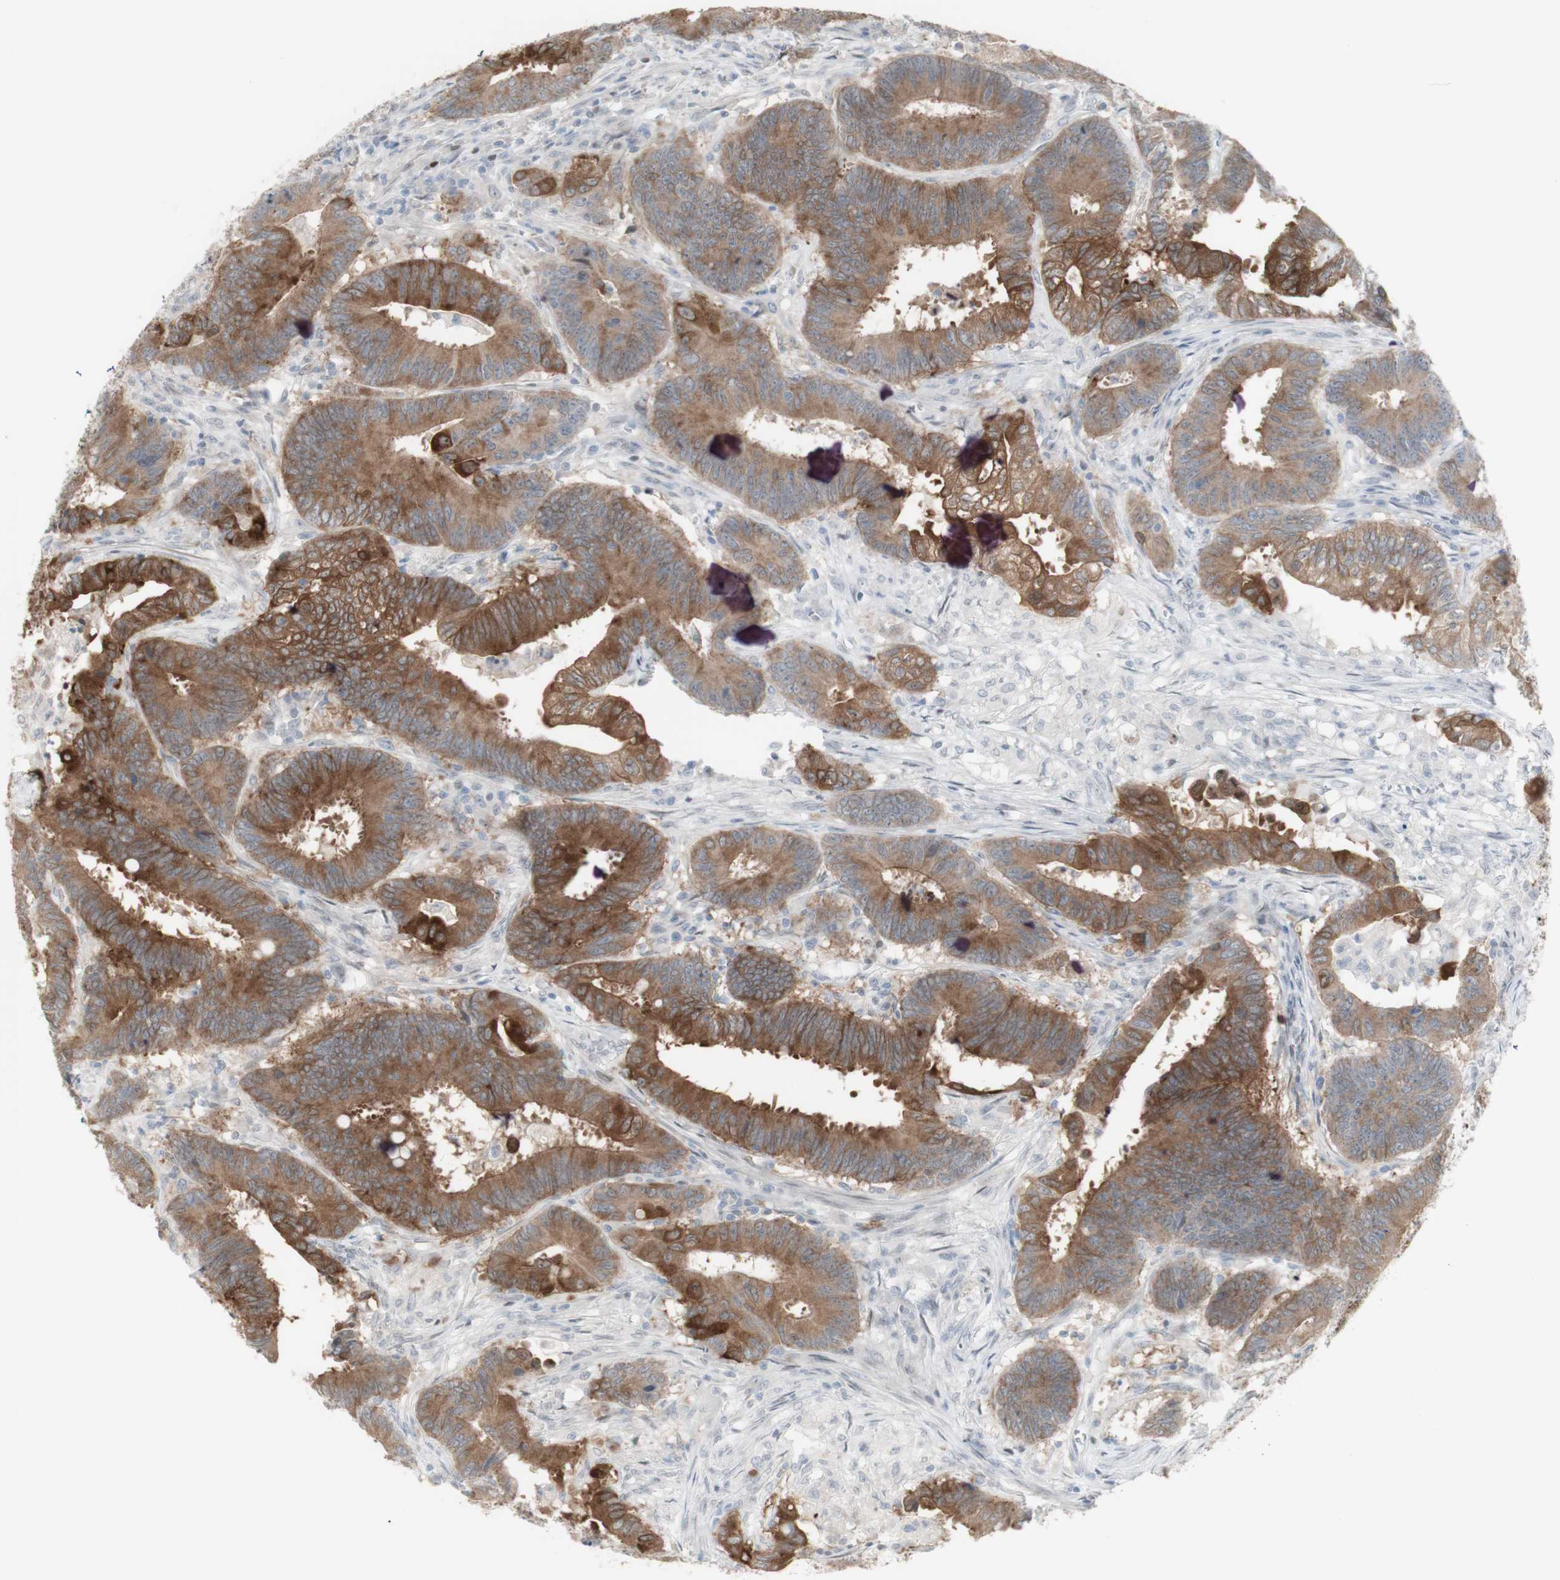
{"staining": {"intensity": "moderate", "quantity": ">75%", "location": "cytoplasmic/membranous"}, "tissue": "colorectal cancer", "cell_type": "Tumor cells", "image_type": "cancer", "snomed": [{"axis": "morphology", "description": "Adenocarcinoma, NOS"}, {"axis": "topography", "description": "Colon"}], "caption": "A high-resolution image shows IHC staining of colorectal cancer (adenocarcinoma), which shows moderate cytoplasmic/membranous expression in about >75% of tumor cells.", "gene": "C1orf116", "patient": {"sex": "male", "age": 45}}